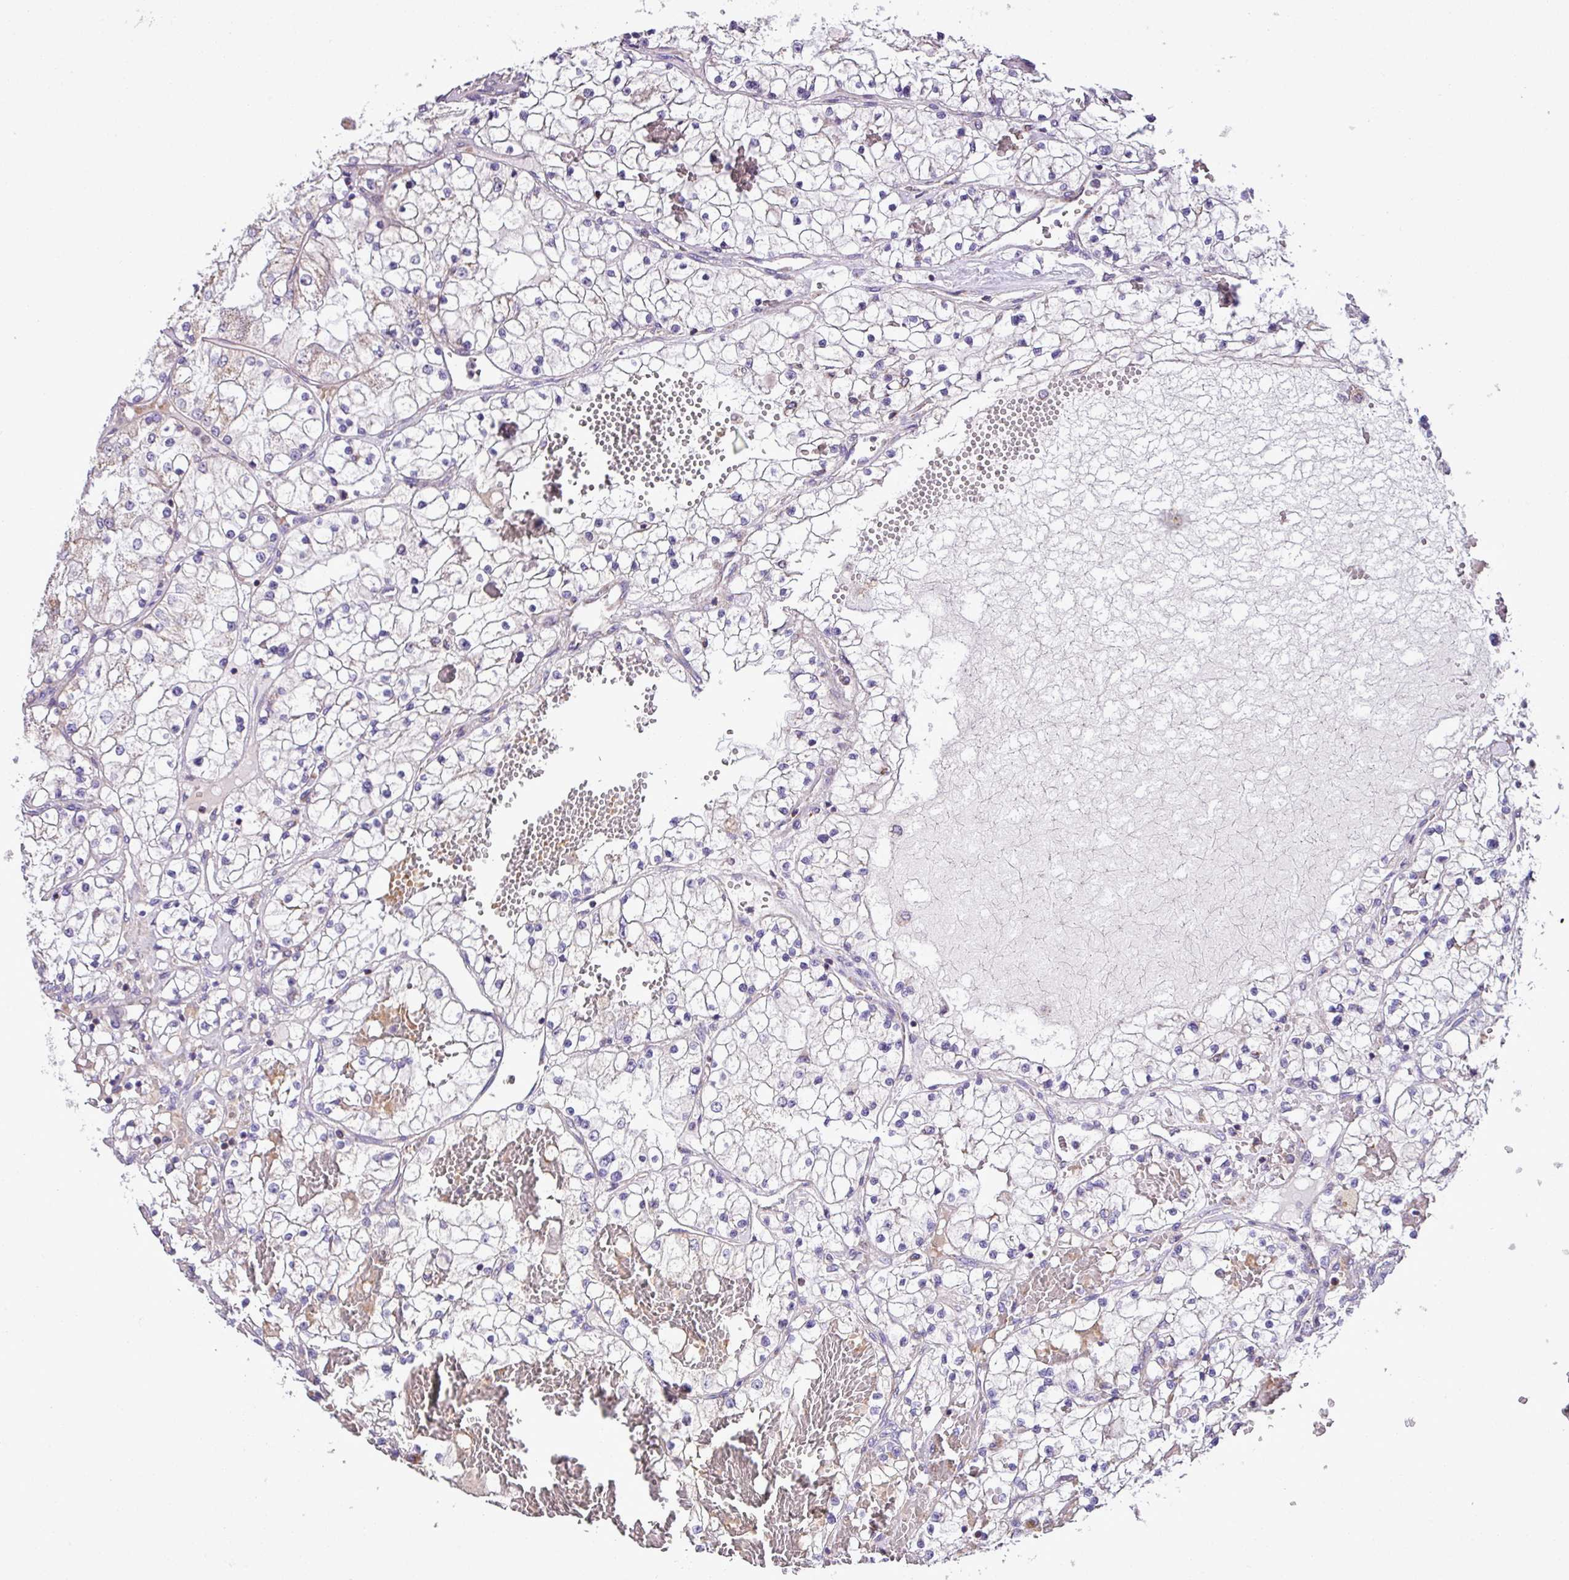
{"staining": {"intensity": "negative", "quantity": "none", "location": "none"}, "tissue": "renal cancer", "cell_type": "Tumor cells", "image_type": "cancer", "snomed": [{"axis": "morphology", "description": "Normal tissue, NOS"}, {"axis": "morphology", "description": "Adenocarcinoma, NOS"}, {"axis": "topography", "description": "Kidney"}], "caption": "DAB immunohistochemical staining of human renal cancer (adenocarcinoma) exhibits no significant staining in tumor cells.", "gene": "FAM183A", "patient": {"sex": "male", "age": 68}}